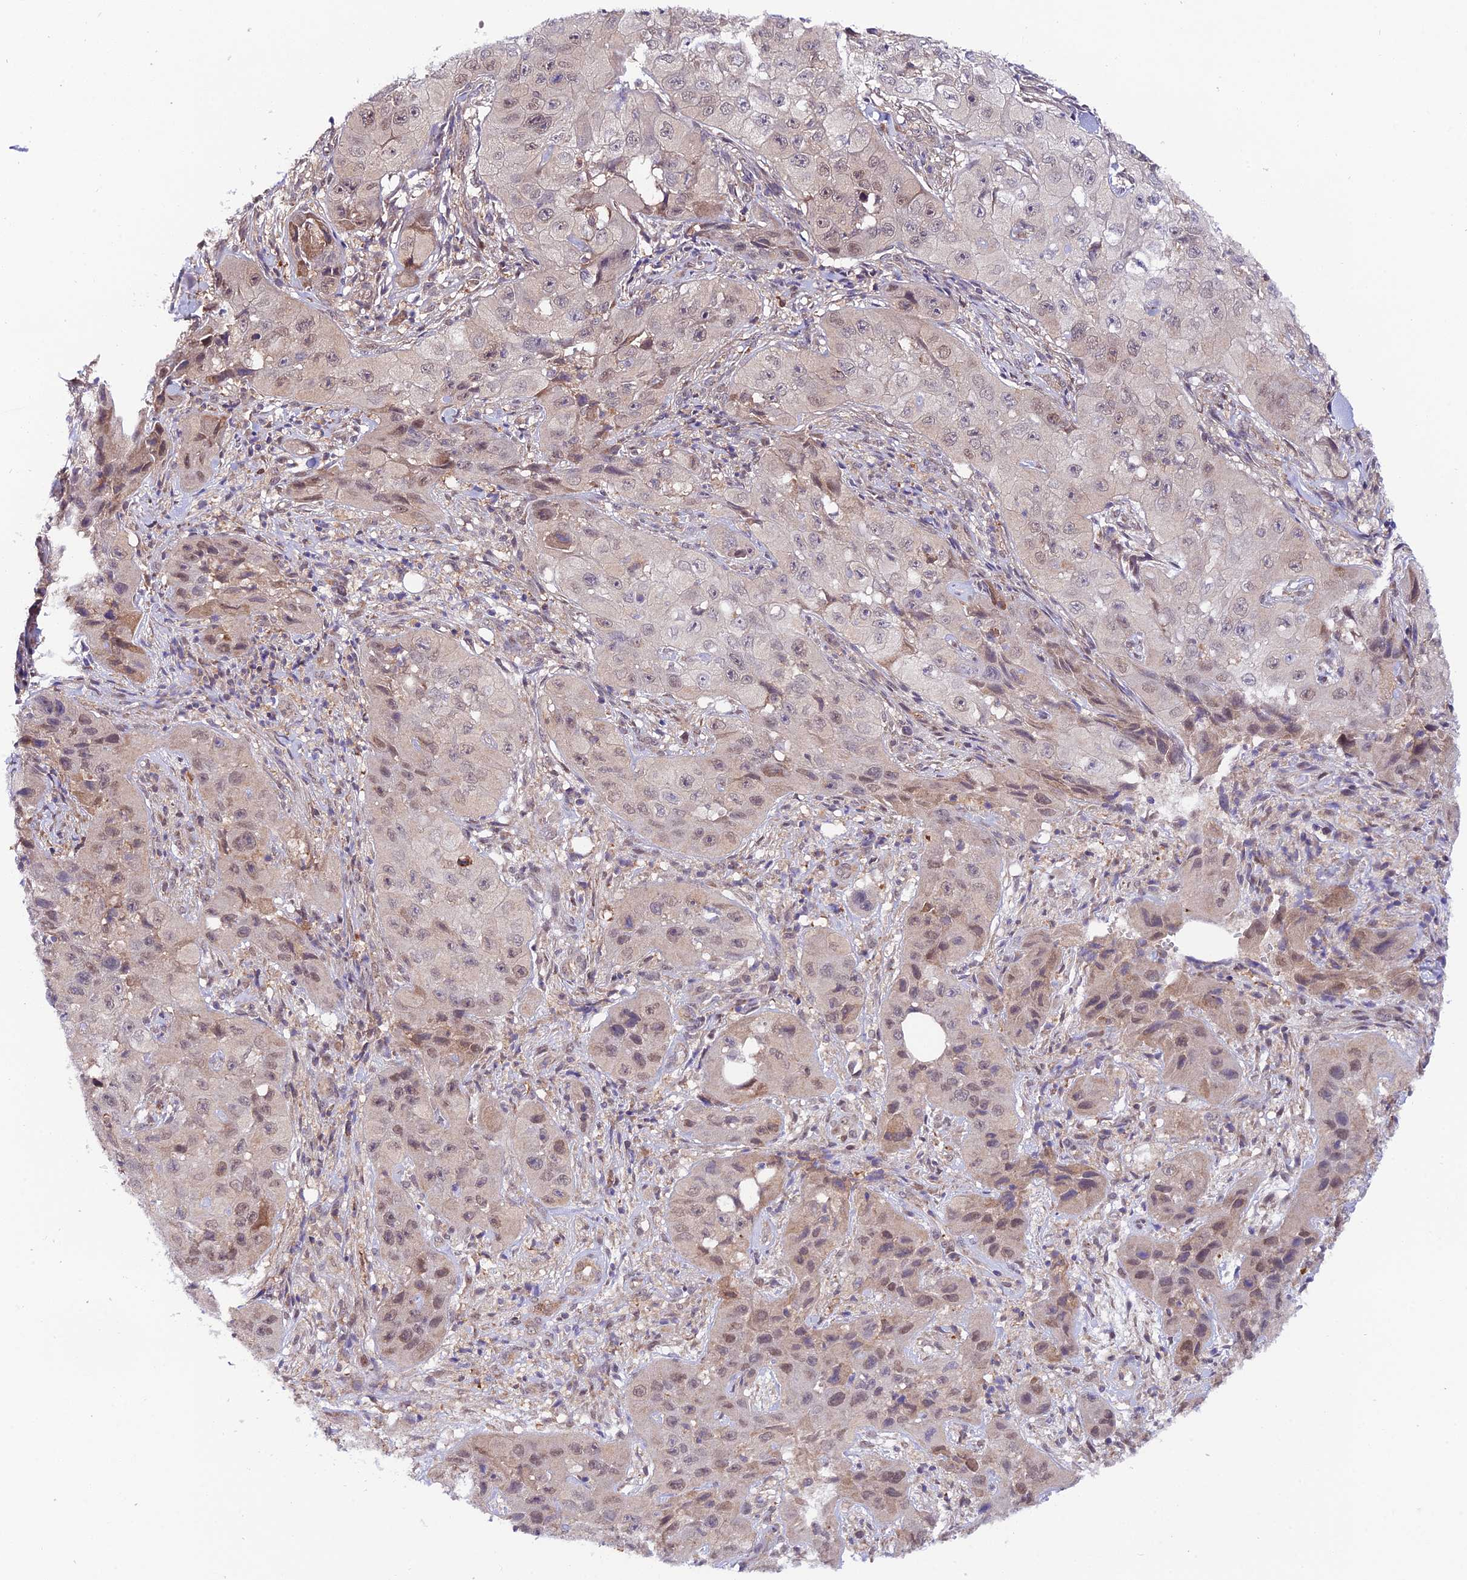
{"staining": {"intensity": "weak", "quantity": "<25%", "location": "cytoplasmic/membranous,nuclear"}, "tissue": "skin cancer", "cell_type": "Tumor cells", "image_type": "cancer", "snomed": [{"axis": "morphology", "description": "Squamous cell carcinoma, NOS"}, {"axis": "topography", "description": "Skin"}, {"axis": "topography", "description": "Subcutis"}], "caption": "Histopathology image shows no protein expression in tumor cells of skin squamous cell carcinoma tissue. (DAB immunohistochemistry visualized using brightfield microscopy, high magnification).", "gene": "TRIM40", "patient": {"sex": "male", "age": 73}}